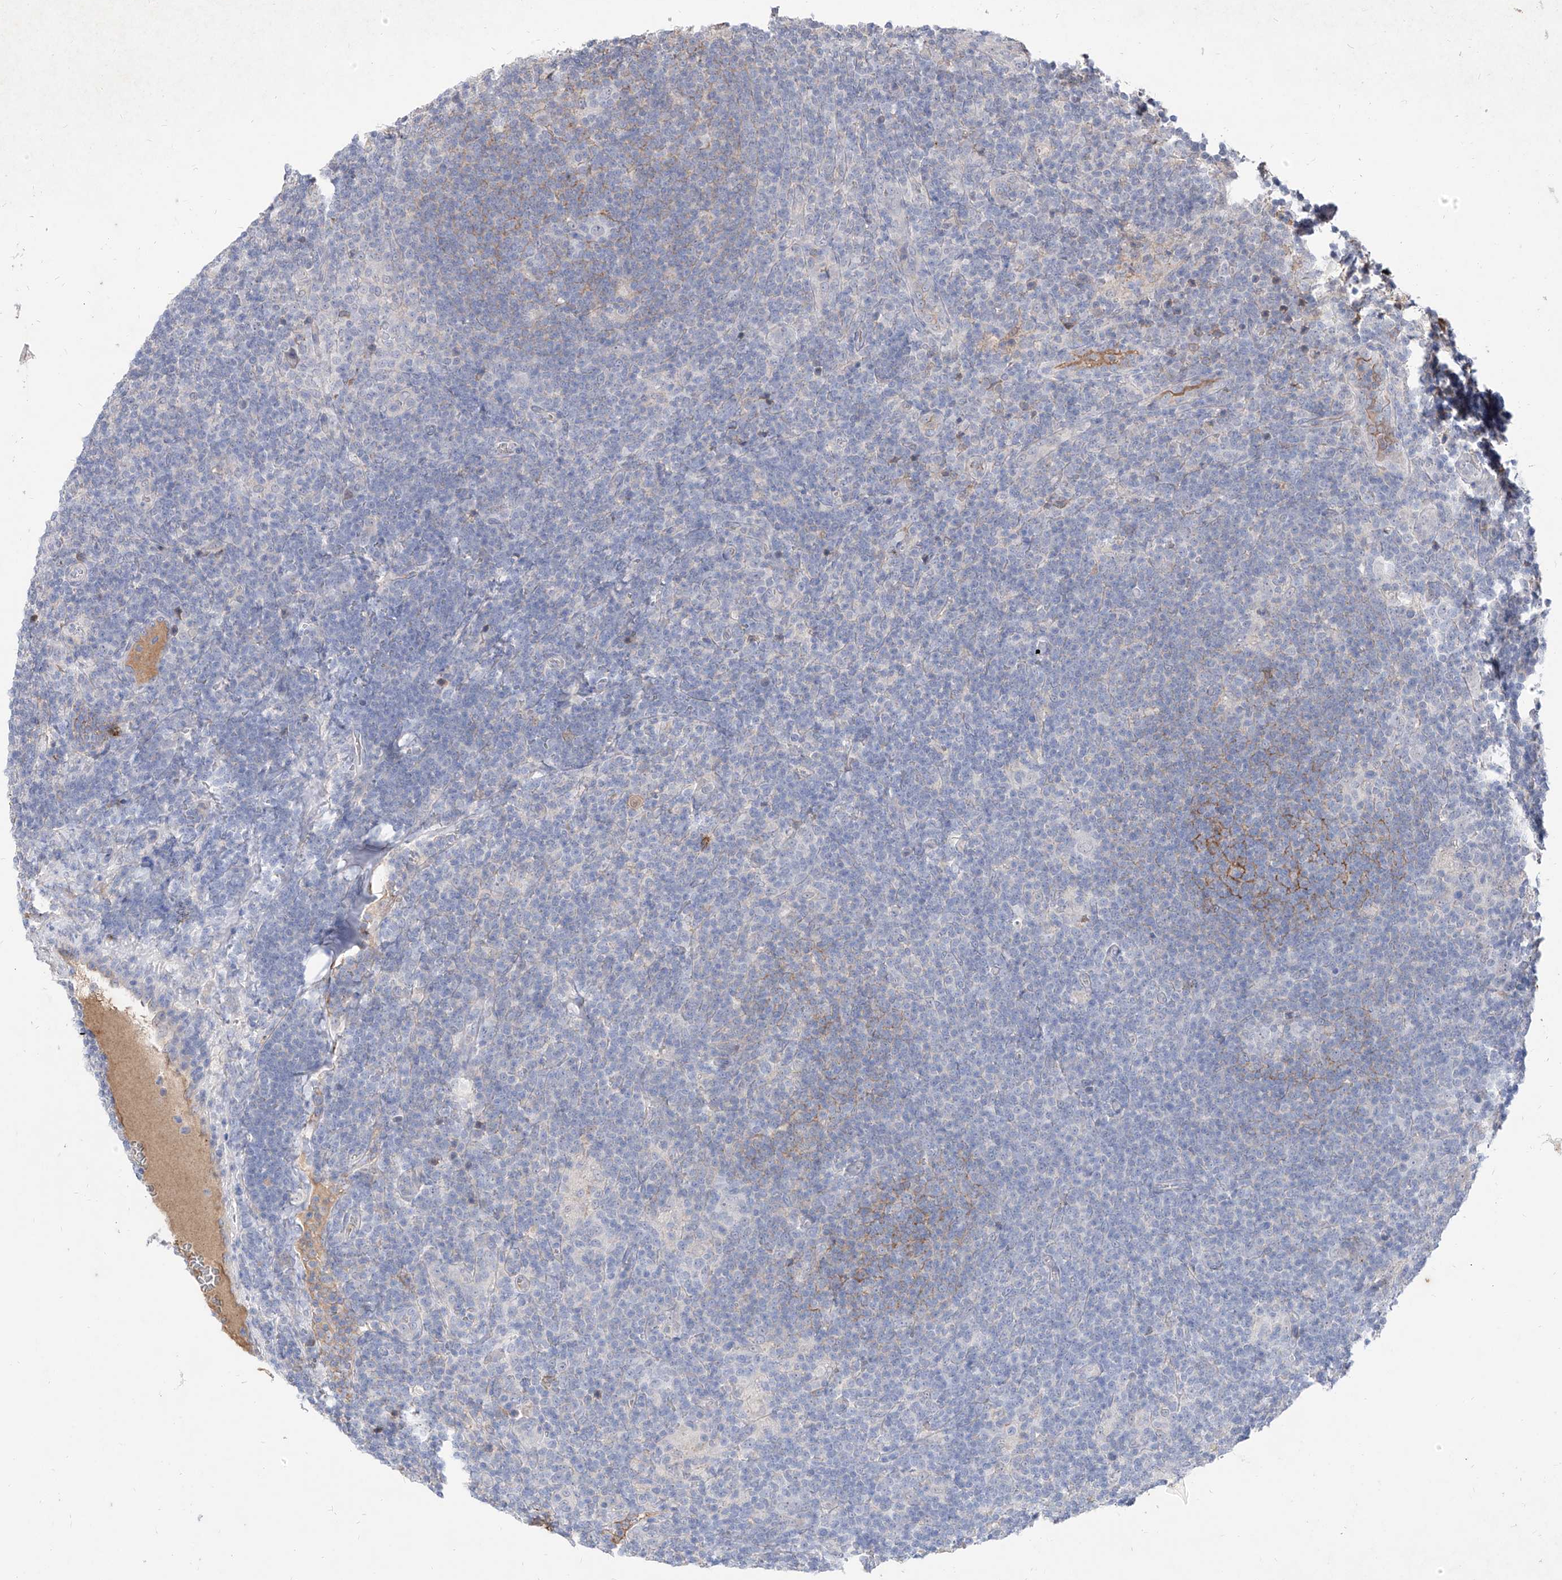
{"staining": {"intensity": "negative", "quantity": "none", "location": "none"}, "tissue": "lymphoma", "cell_type": "Tumor cells", "image_type": "cancer", "snomed": [{"axis": "morphology", "description": "Hodgkin's disease, NOS"}, {"axis": "topography", "description": "Lymph node"}], "caption": "Protein analysis of lymphoma shows no significant expression in tumor cells.", "gene": "C4A", "patient": {"sex": "female", "age": 57}}